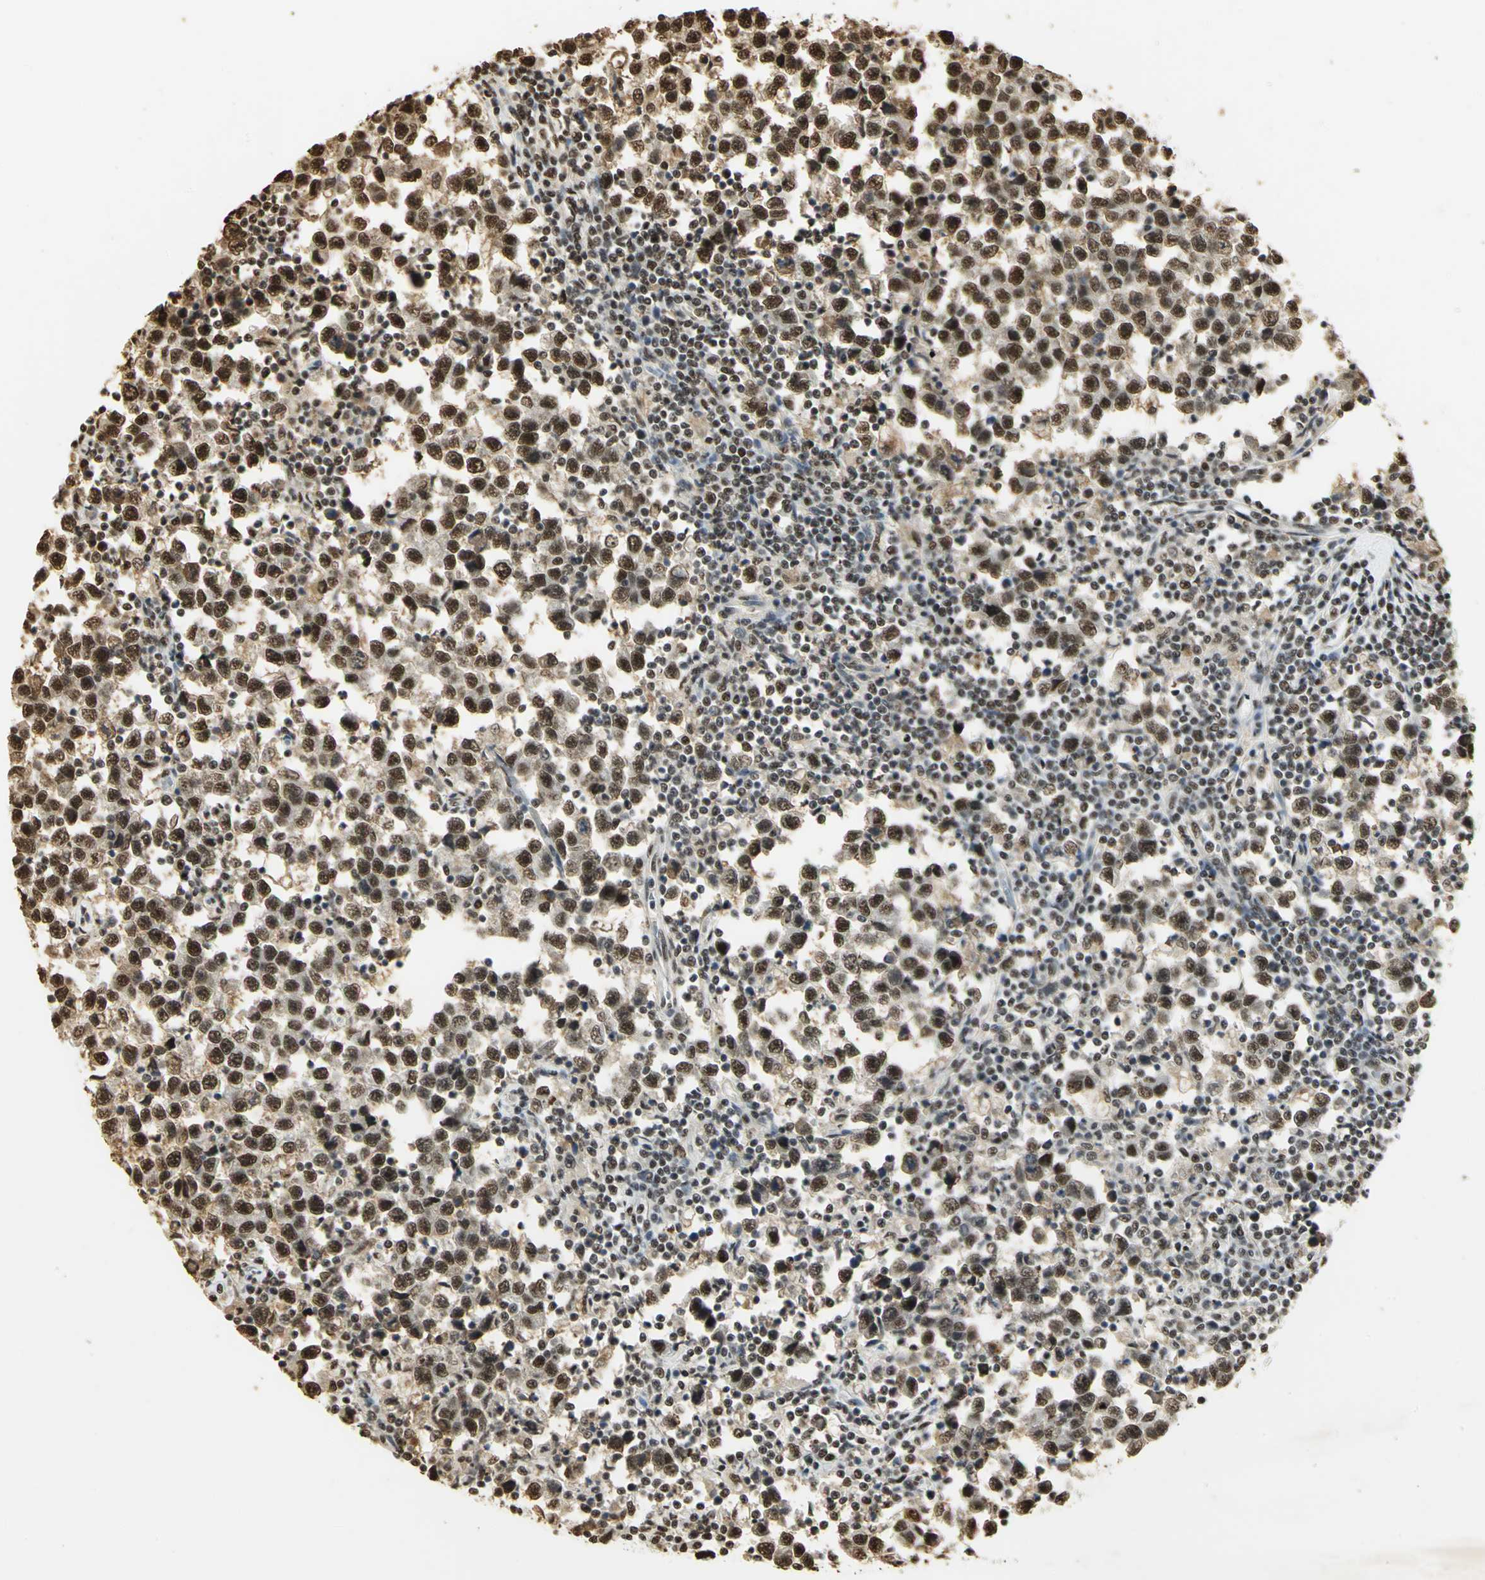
{"staining": {"intensity": "strong", "quantity": ">75%", "location": "cytoplasmic/membranous,nuclear"}, "tissue": "testis cancer", "cell_type": "Tumor cells", "image_type": "cancer", "snomed": [{"axis": "morphology", "description": "Seminoma, NOS"}, {"axis": "topography", "description": "Testis"}], "caption": "Testis seminoma stained with a protein marker shows strong staining in tumor cells.", "gene": "SET", "patient": {"sex": "male", "age": 43}}